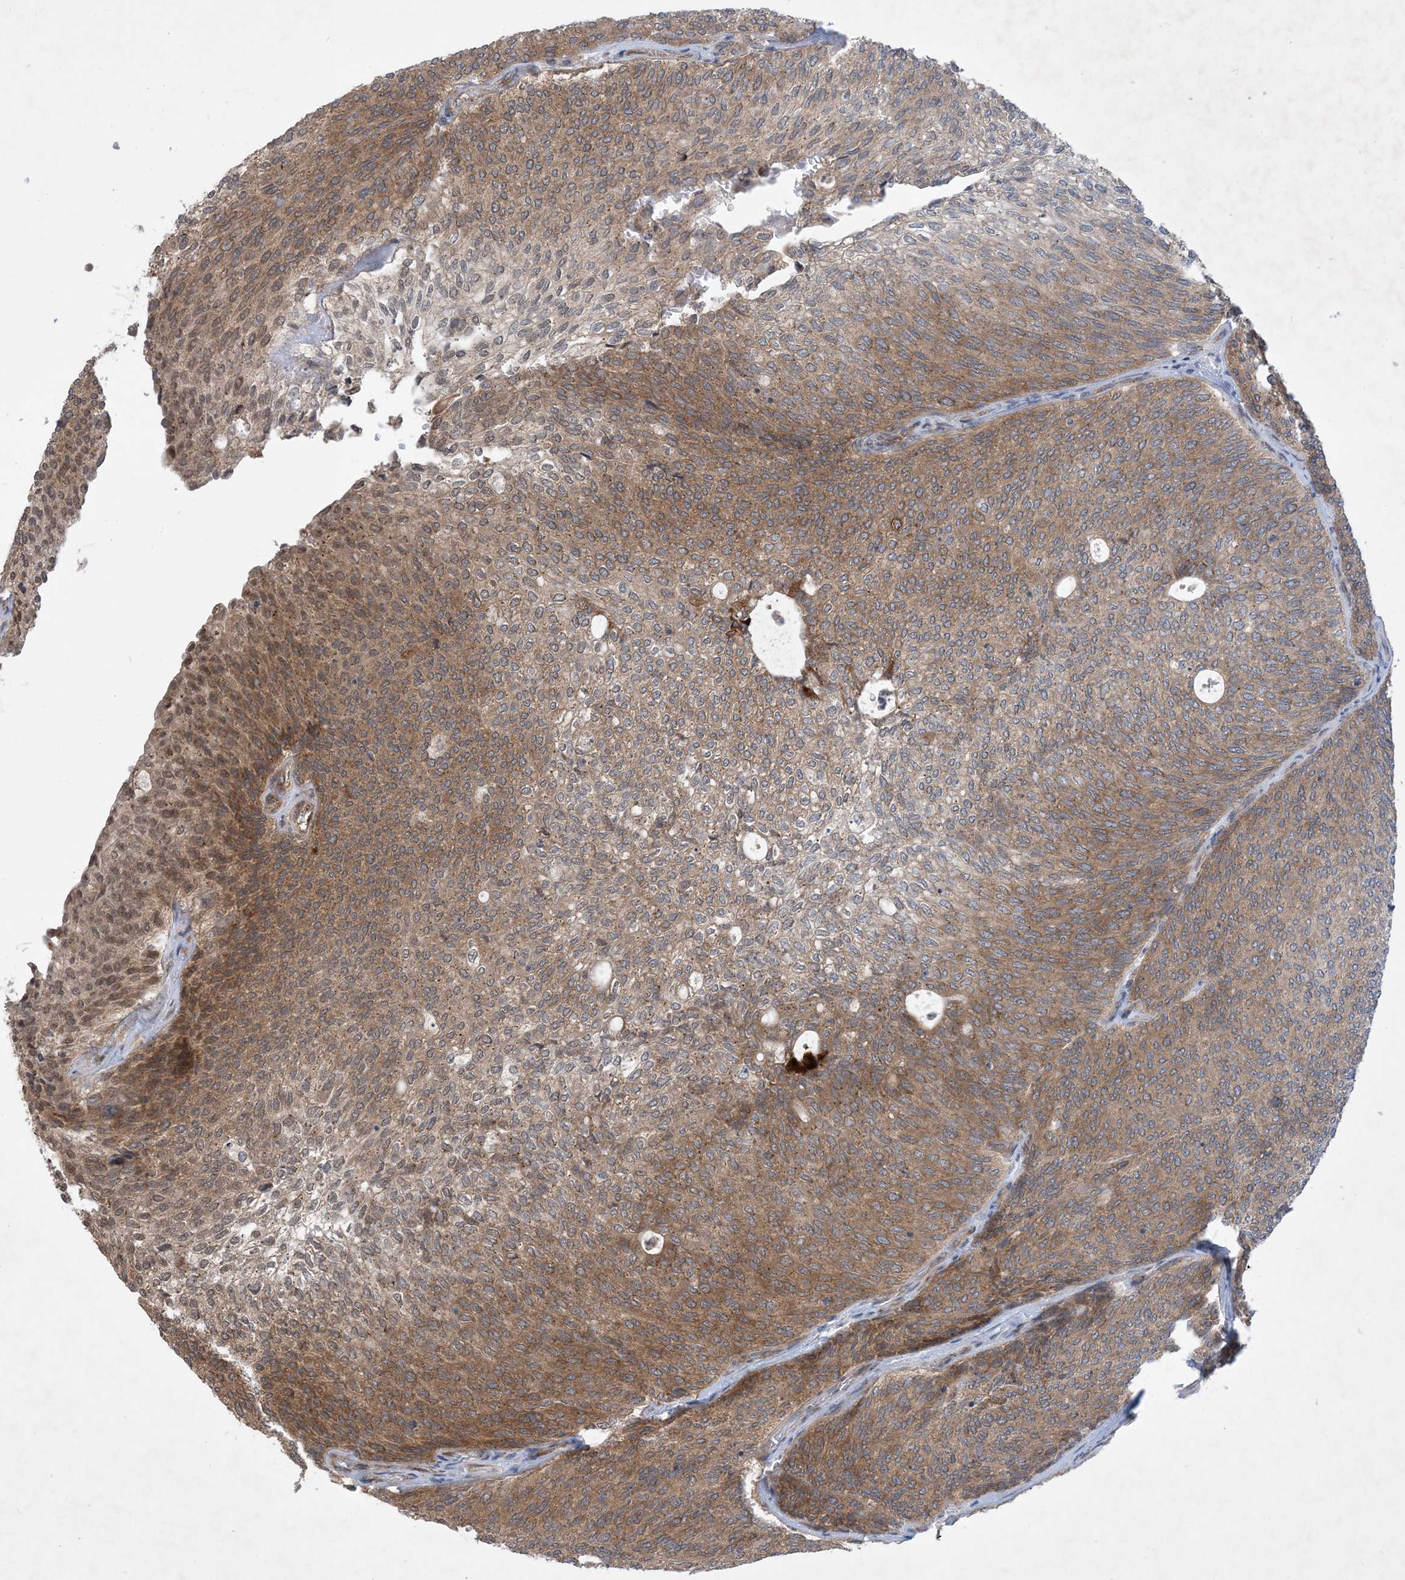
{"staining": {"intensity": "moderate", "quantity": ">75%", "location": "cytoplasmic/membranous"}, "tissue": "urothelial cancer", "cell_type": "Tumor cells", "image_type": "cancer", "snomed": [{"axis": "morphology", "description": "Urothelial carcinoma, Low grade"}, {"axis": "topography", "description": "Urinary bladder"}], "caption": "A brown stain labels moderate cytoplasmic/membranous staining of a protein in human urothelial cancer tumor cells.", "gene": "TINAG", "patient": {"sex": "female", "age": 79}}